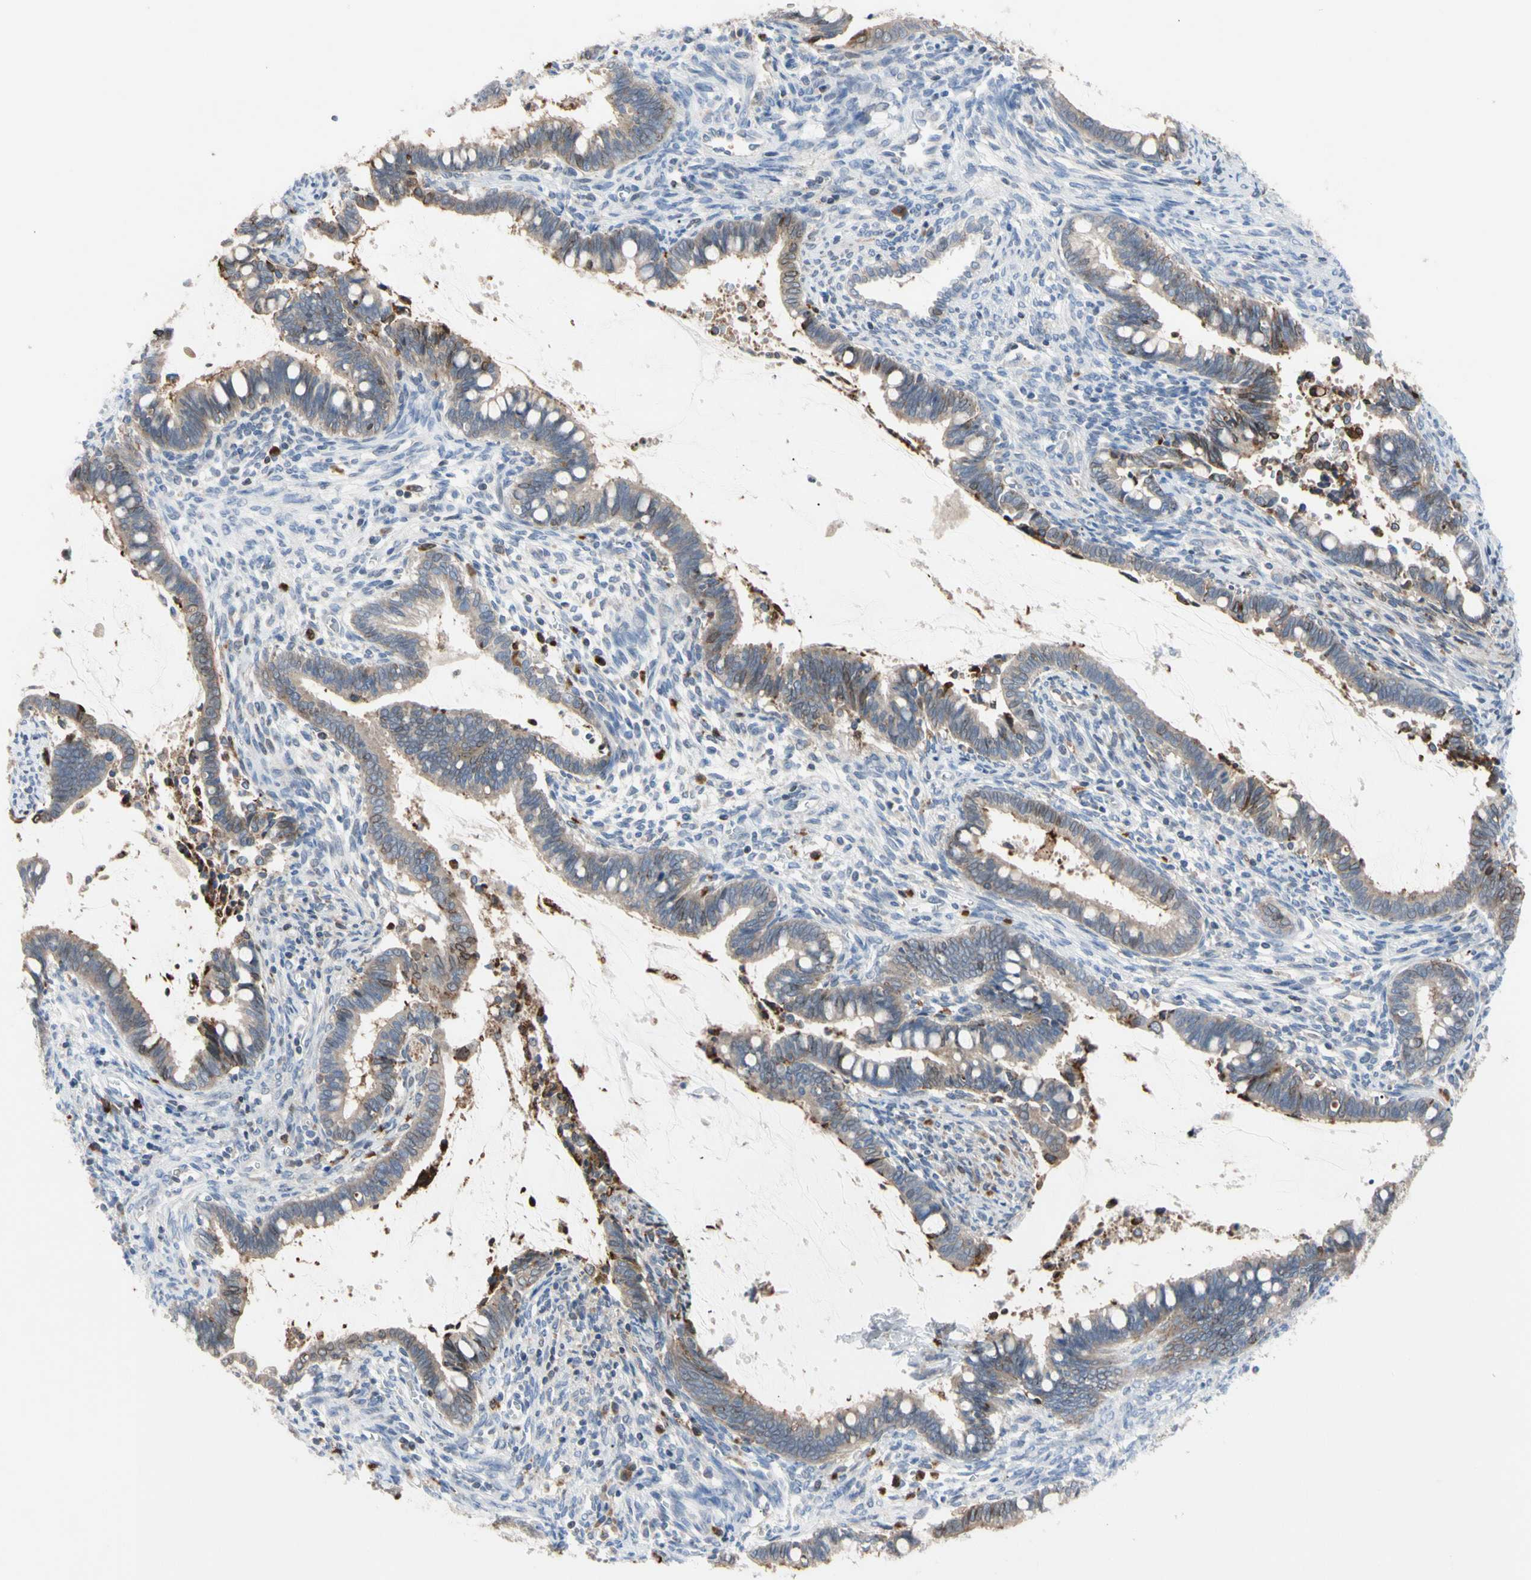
{"staining": {"intensity": "weak", "quantity": "25%-75%", "location": "cytoplasmic/membranous"}, "tissue": "cervical cancer", "cell_type": "Tumor cells", "image_type": "cancer", "snomed": [{"axis": "morphology", "description": "Adenocarcinoma, NOS"}, {"axis": "topography", "description": "Cervix"}], "caption": "An image of adenocarcinoma (cervical) stained for a protein shows weak cytoplasmic/membranous brown staining in tumor cells.", "gene": "MCL1", "patient": {"sex": "female", "age": 44}}